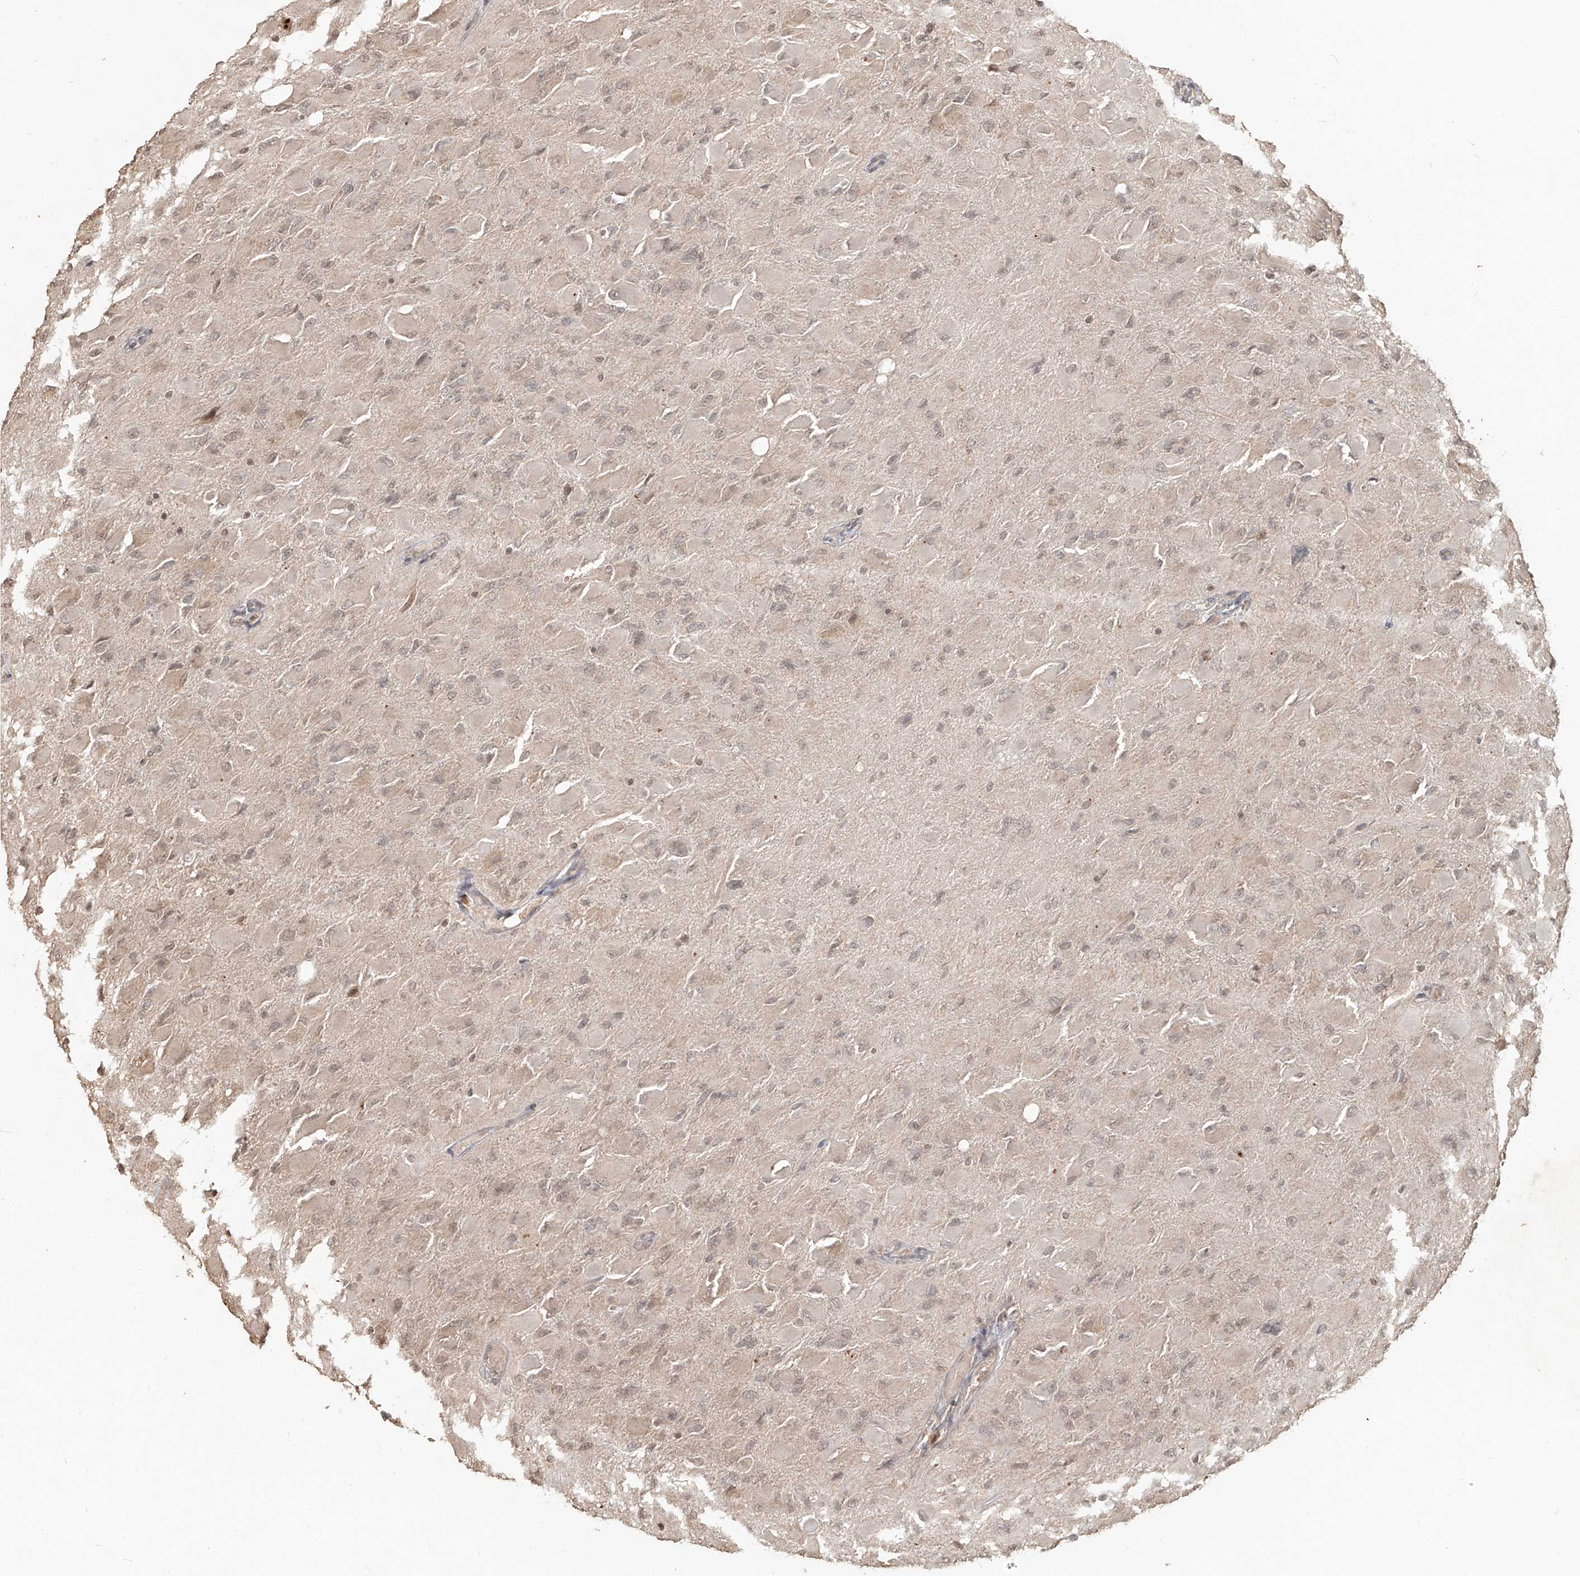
{"staining": {"intensity": "weak", "quantity": "25%-75%", "location": "cytoplasmic/membranous,nuclear"}, "tissue": "glioma", "cell_type": "Tumor cells", "image_type": "cancer", "snomed": [{"axis": "morphology", "description": "Glioma, malignant, High grade"}, {"axis": "topography", "description": "Cerebral cortex"}], "caption": "IHC staining of glioma, which displays low levels of weak cytoplasmic/membranous and nuclear positivity in about 25%-75% of tumor cells indicating weak cytoplasmic/membranous and nuclear protein staining. The staining was performed using DAB (brown) for protein detection and nuclei were counterstained in hematoxylin (blue).", "gene": "UBE2K", "patient": {"sex": "female", "age": 36}}